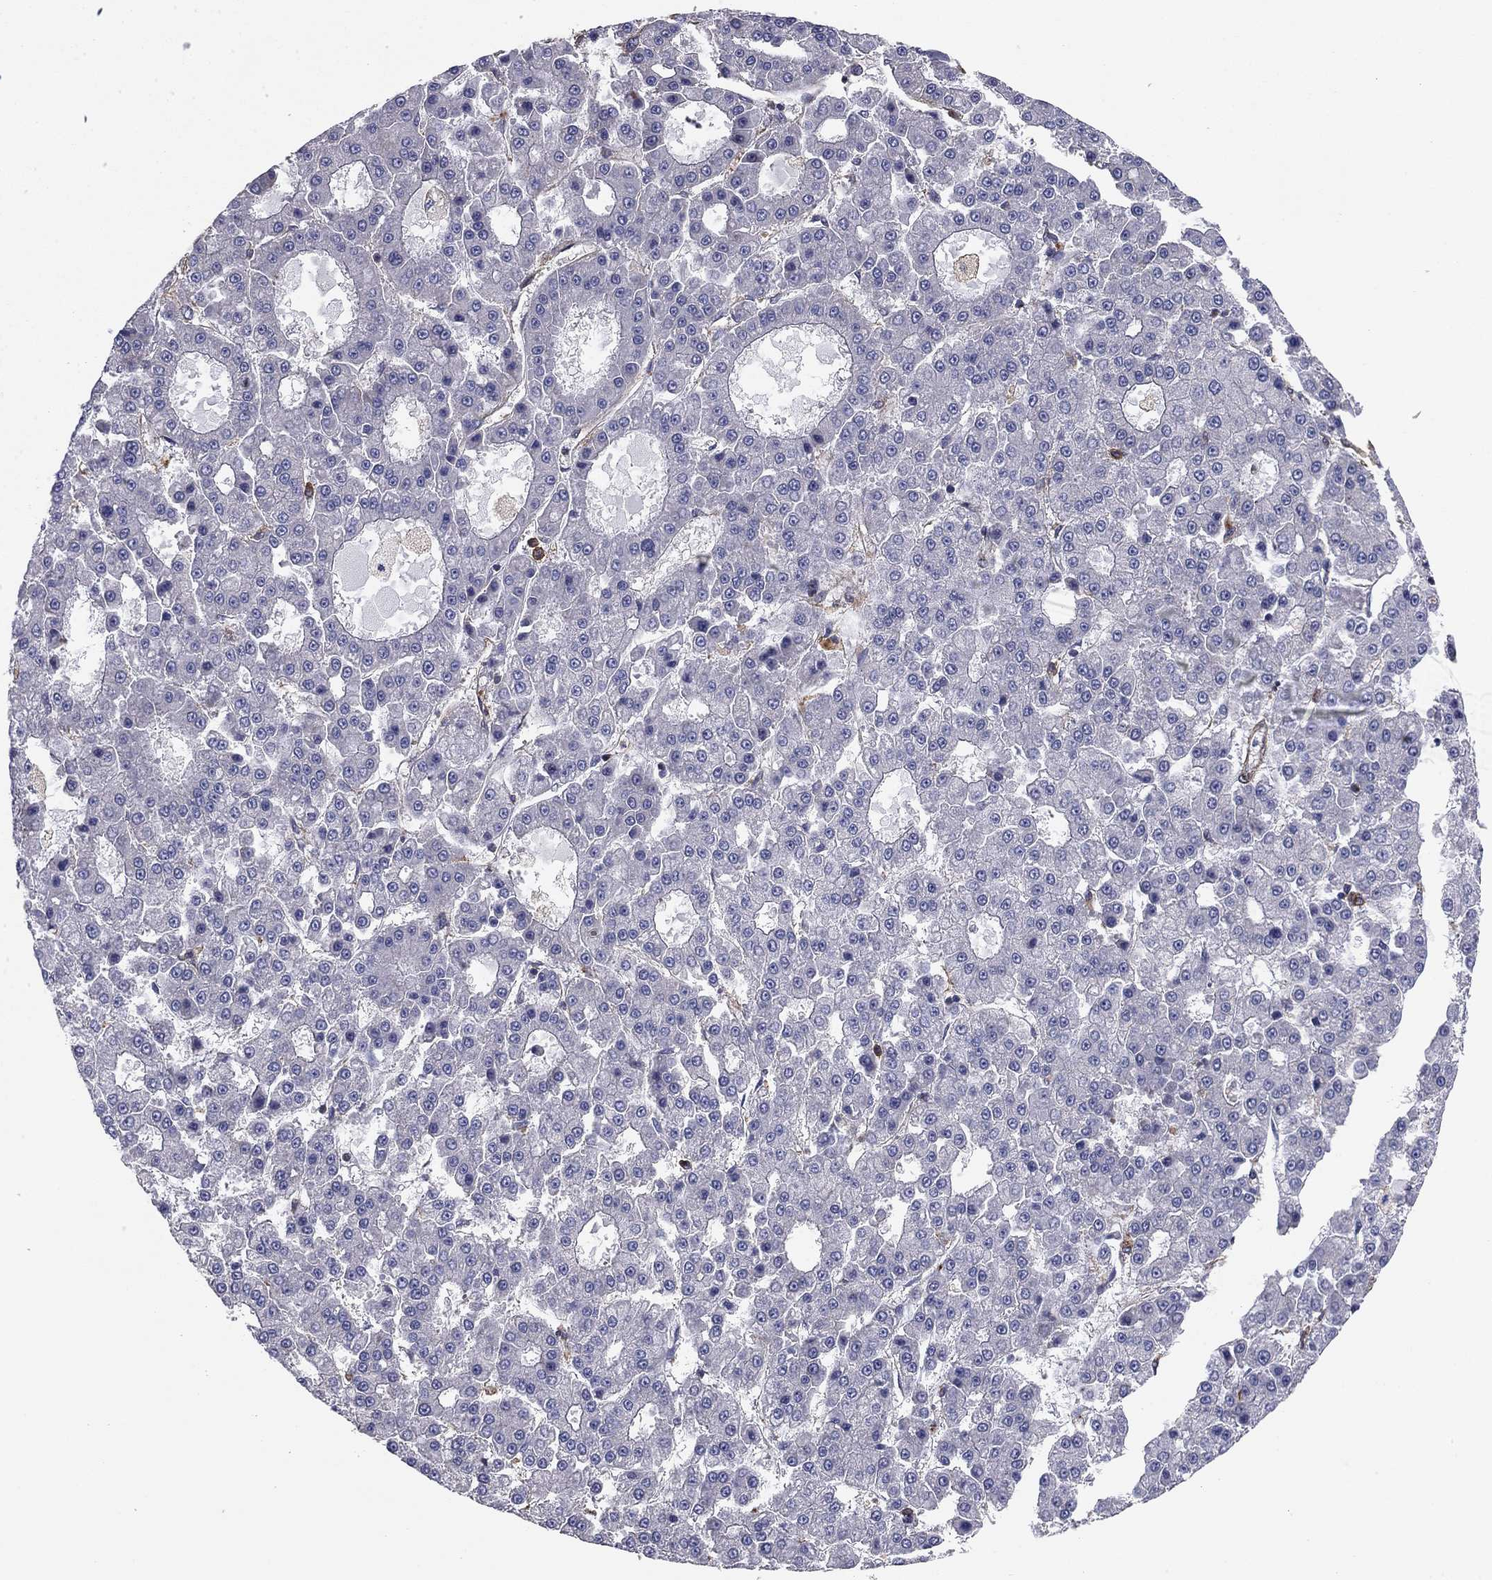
{"staining": {"intensity": "negative", "quantity": "none", "location": "none"}, "tissue": "liver cancer", "cell_type": "Tumor cells", "image_type": "cancer", "snomed": [{"axis": "morphology", "description": "Carcinoma, Hepatocellular, NOS"}, {"axis": "topography", "description": "Liver"}], "caption": "Tumor cells show no significant protein positivity in liver cancer.", "gene": "EHBP1L1", "patient": {"sex": "male", "age": 70}}